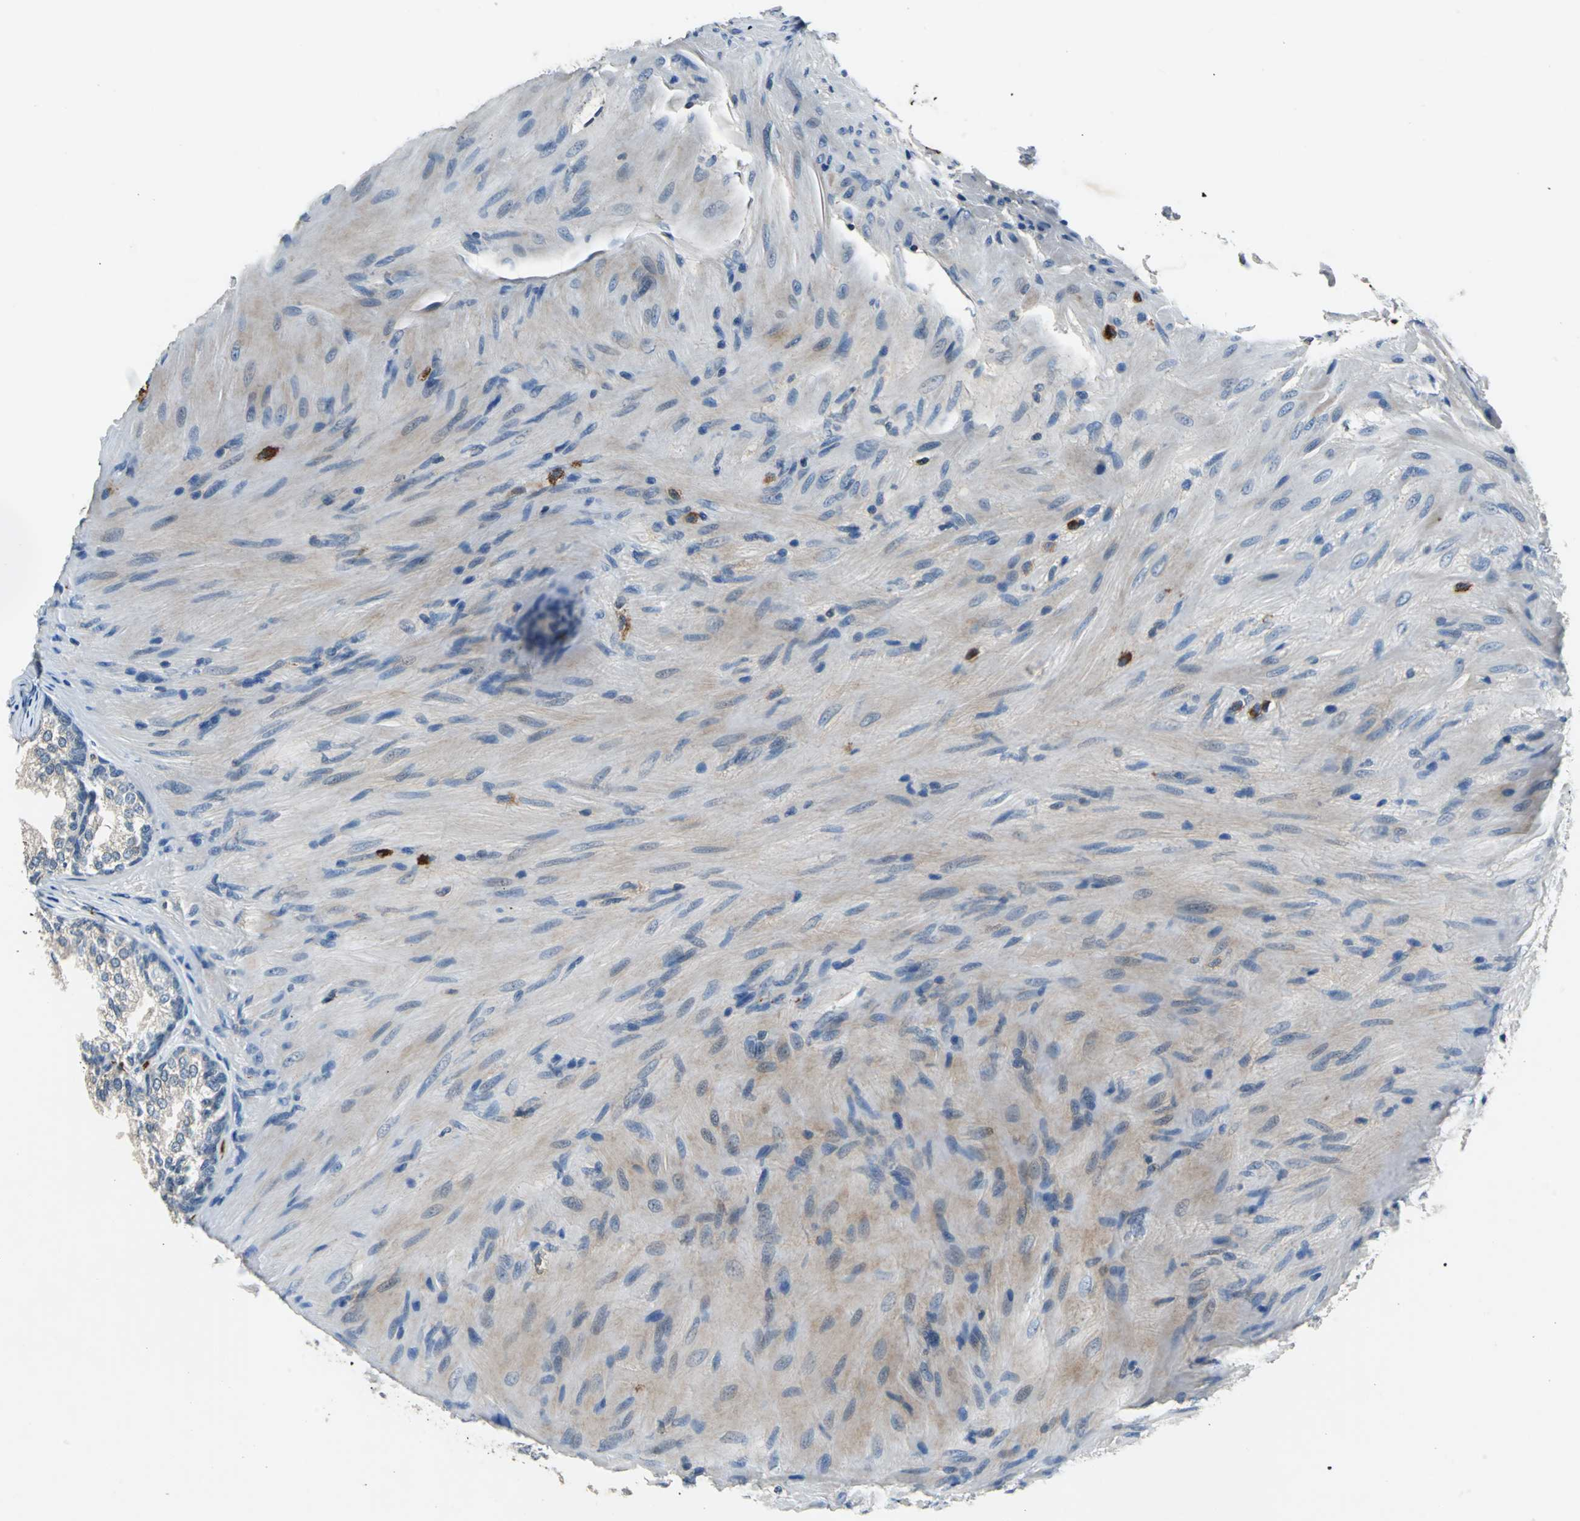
{"staining": {"intensity": "weak", "quantity": ">75%", "location": "cytoplasmic/membranous"}, "tissue": "prostate", "cell_type": "Glandular cells", "image_type": "normal", "snomed": [{"axis": "morphology", "description": "Normal tissue, NOS"}, {"axis": "topography", "description": "Prostate"}], "caption": "Weak cytoplasmic/membranous positivity for a protein is appreciated in about >75% of glandular cells of normal prostate using immunohistochemistry (IHC).", "gene": "SLC19A2", "patient": {"sex": "male", "age": 76}}